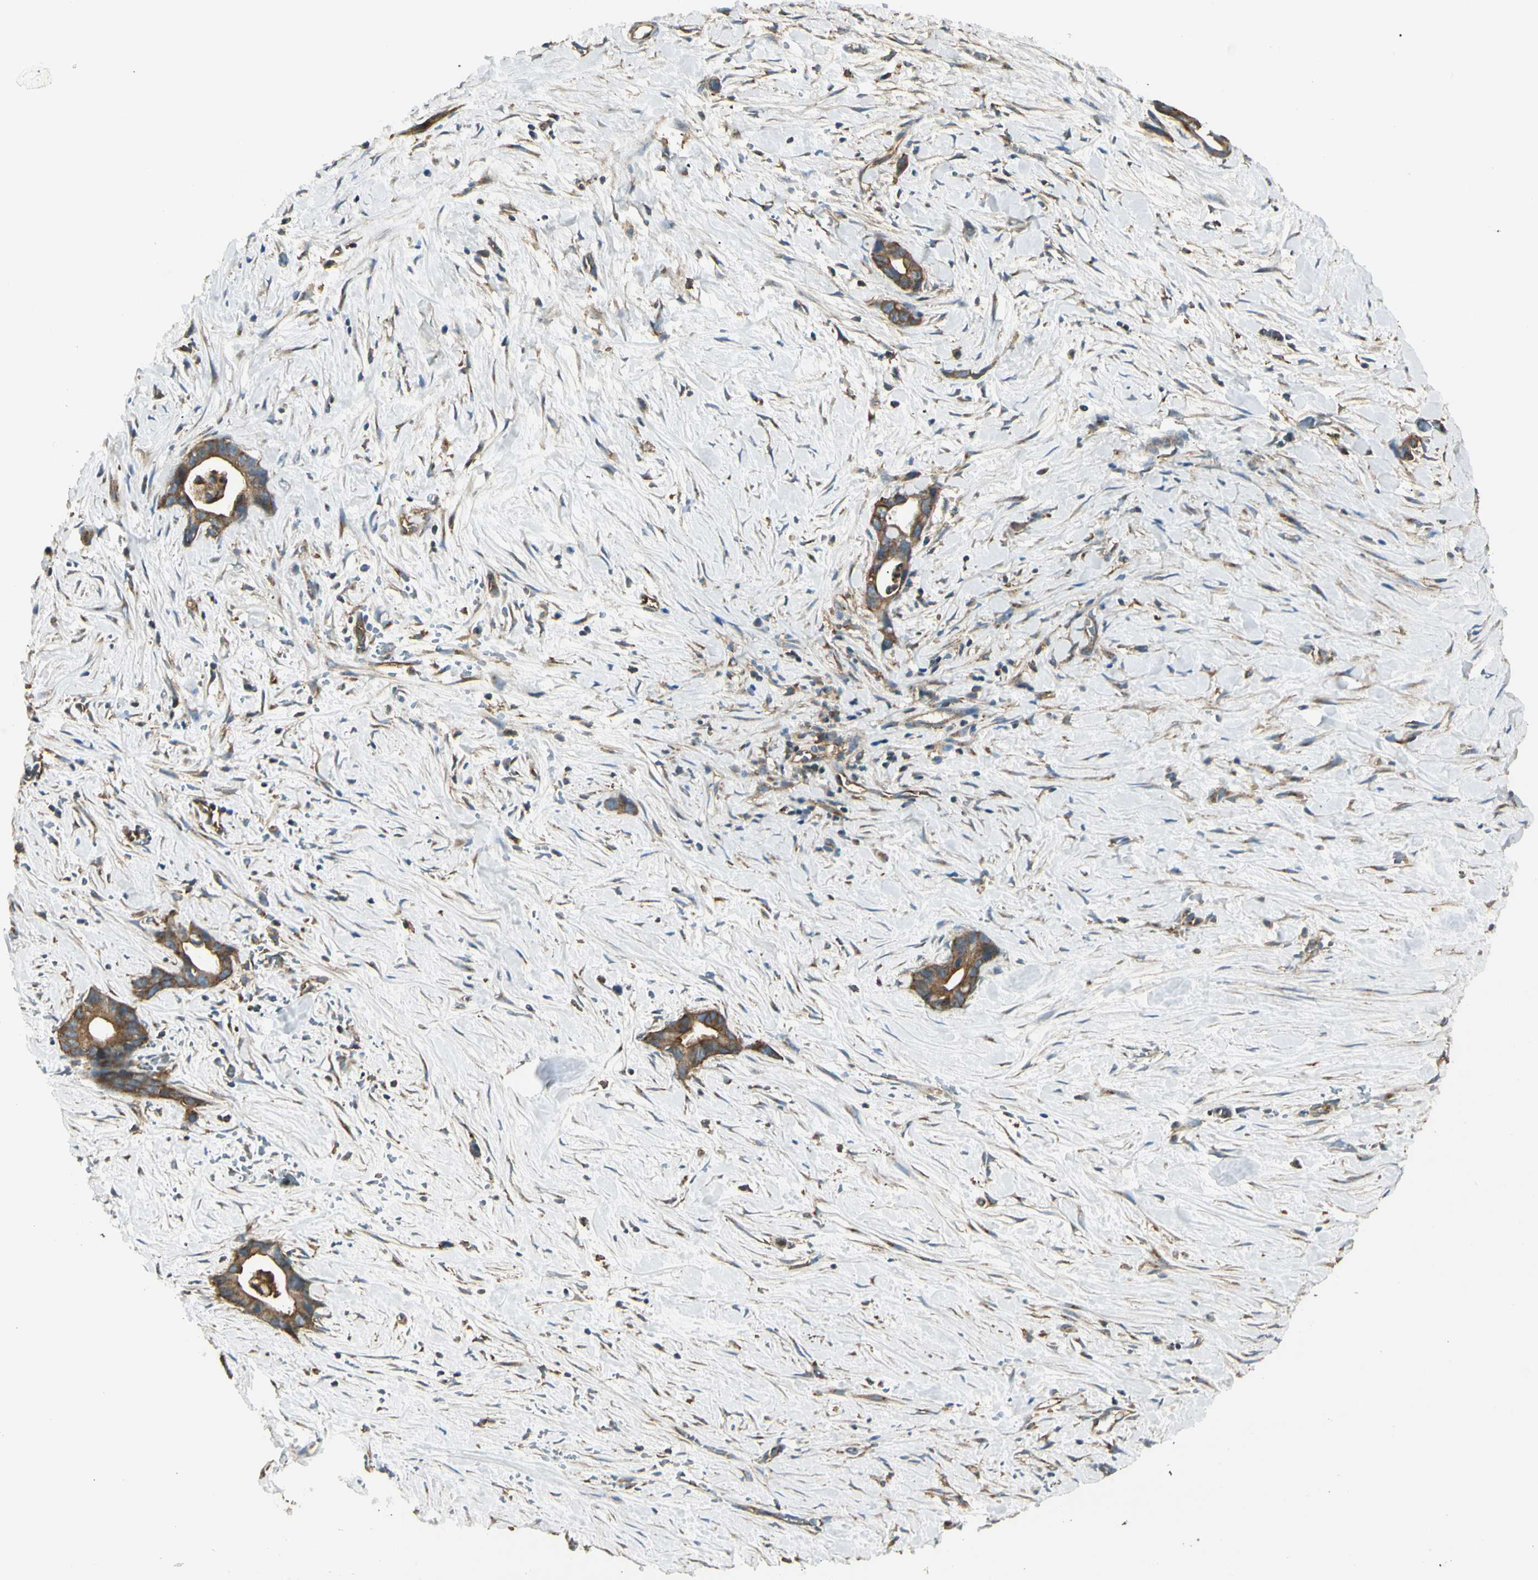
{"staining": {"intensity": "moderate", "quantity": ">75%", "location": "cytoplasmic/membranous"}, "tissue": "liver cancer", "cell_type": "Tumor cells", "image_type": "cancer", "snomed": [{"axis": "morphology", "description": "Cholangiocarcinoma"}, {"axis": "topography", "description": "Liver"}], "caption": "Tumor cells show medium levels of moderate cytoplasmic/membranous expression in approximately >75% of cells in human cholangiocarcinoma (liver). (IHC, brightfield microscopy, high magnification).", "gene": "AGFG1", "patient": {"sex": "female", "age": 55}}